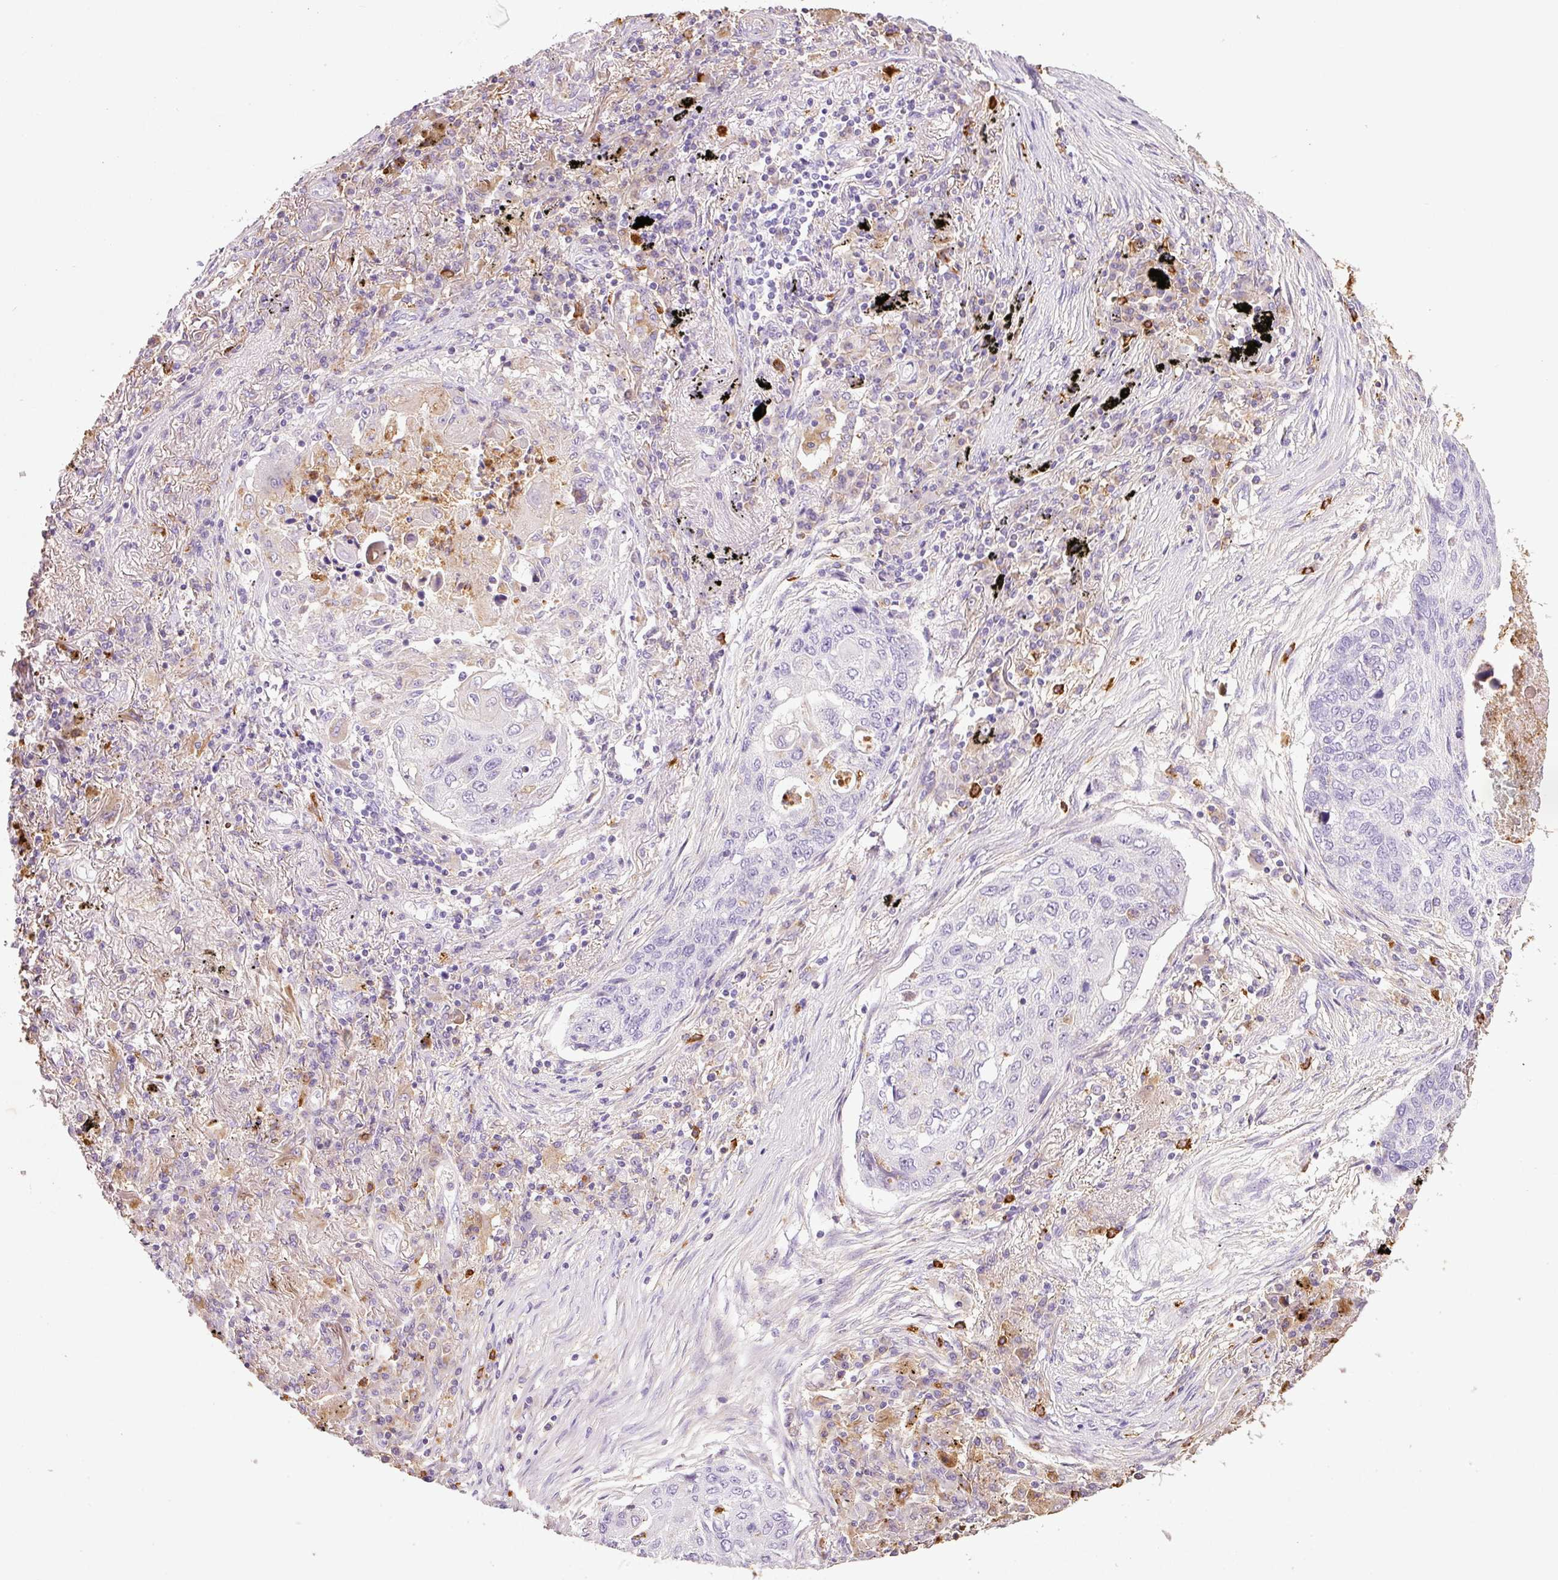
{"staining": {"intensity": "negative", "quantity": "none", "location": "none"}, "tissue": "lung cancer", "cell_type": "Tumor cells", "image_type": "cancer", "snomed": [{"axis": "morphology", "description": "Squamous cell carcinoma, NOS"}, {"axis": "topography", "description": "Lung"}], "caption": "High magnification brightfield microscopy of squamous cell carcinoma (lung) stained with DAB (3,3'-diaminobenzidine) (brown) and counterstained with hematoxylin (blue): tumor cells show no significant expression.", "gene": "TMC8", "patient": {"sex": "female", "age": 63}}